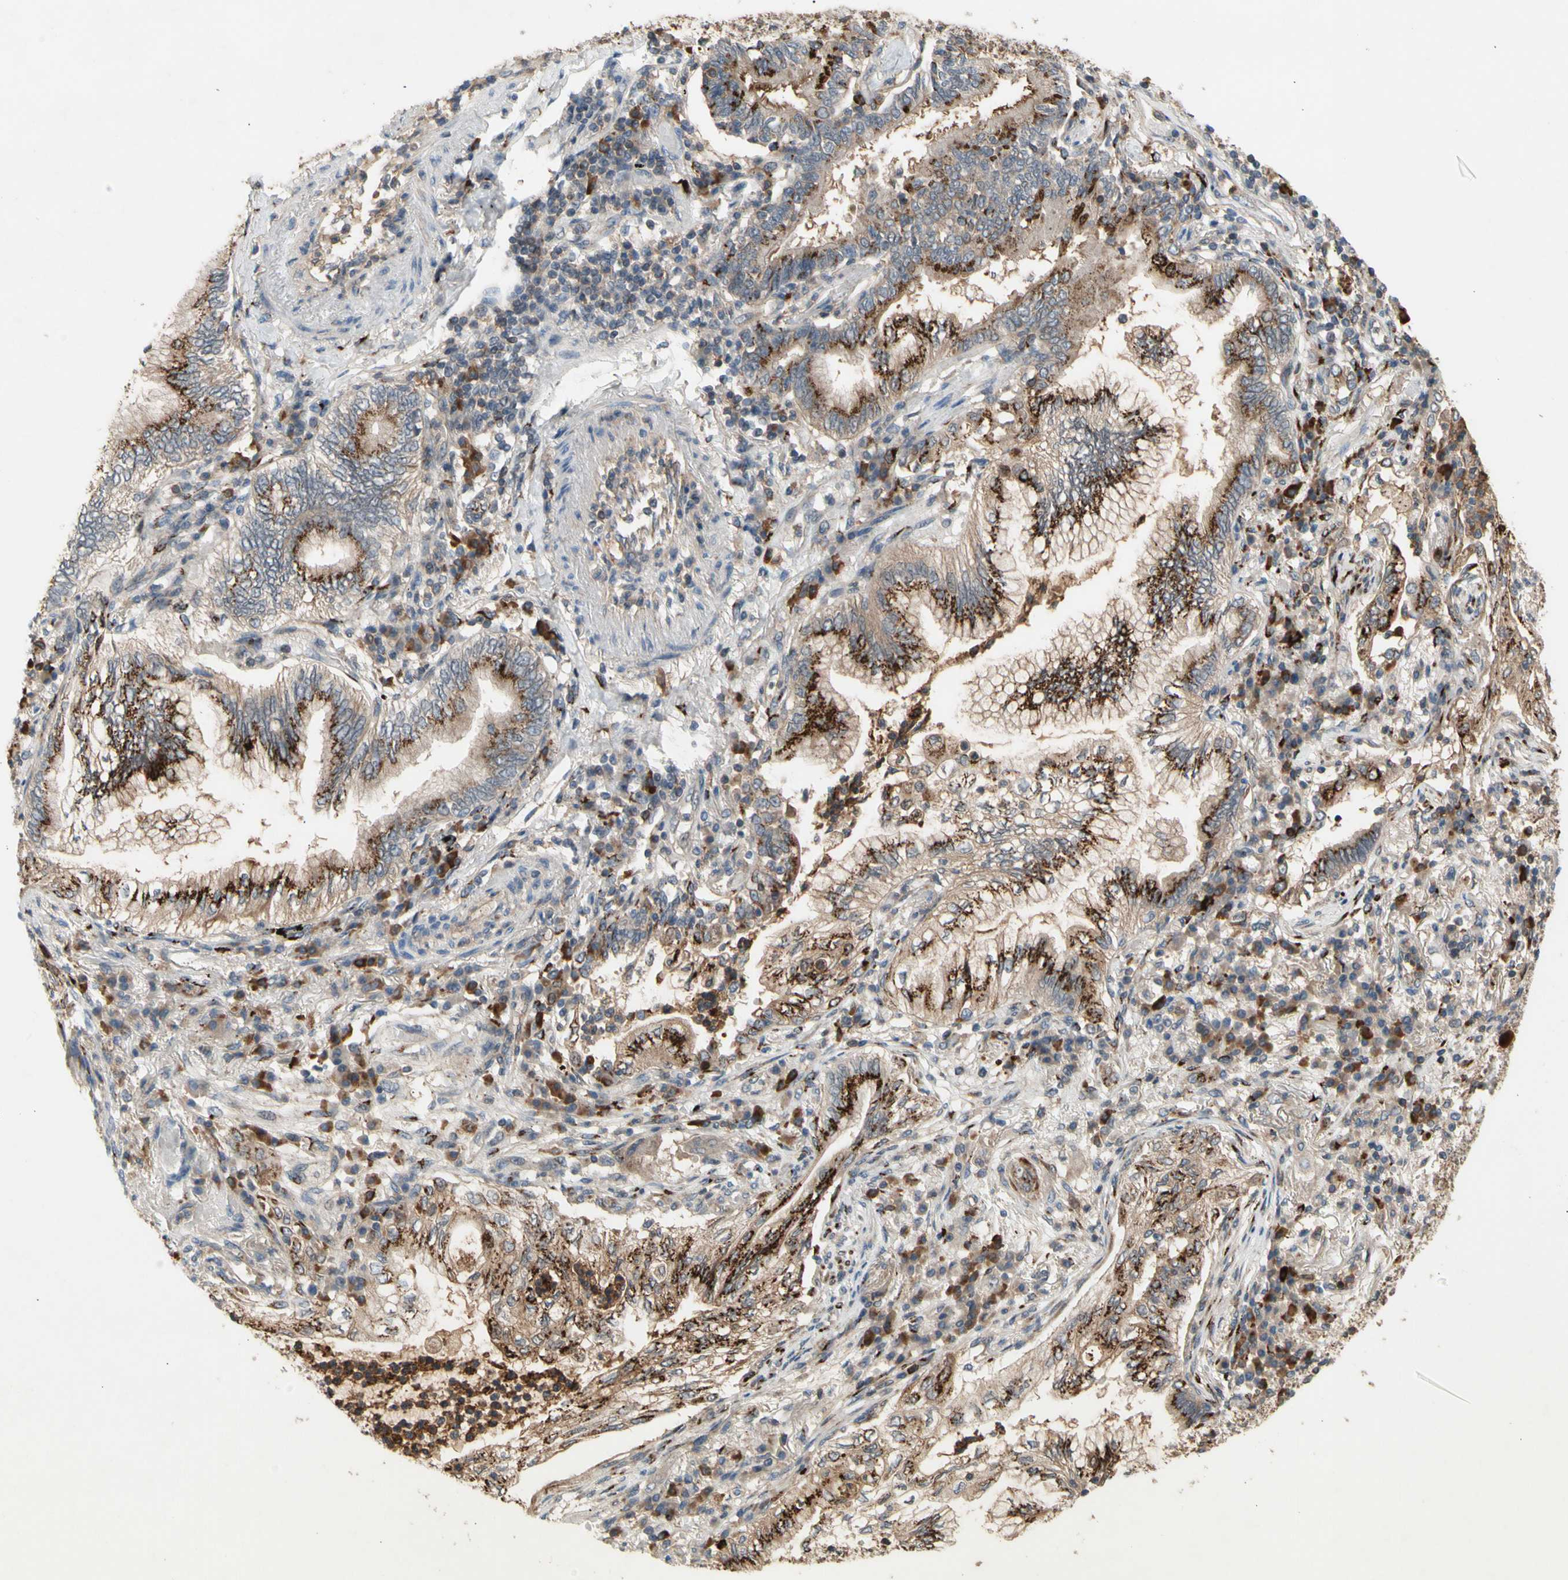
{"staining": {"intensity": "strong", "quantity": ">75%", "location": "cytoplasmic/membranous"}, "tissue": "lung cancer", "cell_type": "Tumor cells", "image_type": "cancer", "snomed": [{"axis": "morphology", "description": "Normal tissue, NOS"}, {"axis": "morphology", "description": "Adenocarcinoma, NOS"}, {"axis": "topography", "description": "Bronchus"}, {"axis": "topography", "description": "Lung"}], "caption": "Tumor cells reveal strong cytoplasmic/membranous expression in about >75% of cells in lung cancer (adenocarcinoma). The protein of interest is stained brown, and the nuclei are stained in blue (DAB (3,3'-diaminobenzidine) IHC with brightfield microscopy, high magnification).", "gene": "GALNT5", "patient": {"sex": "female", "age": 70}}